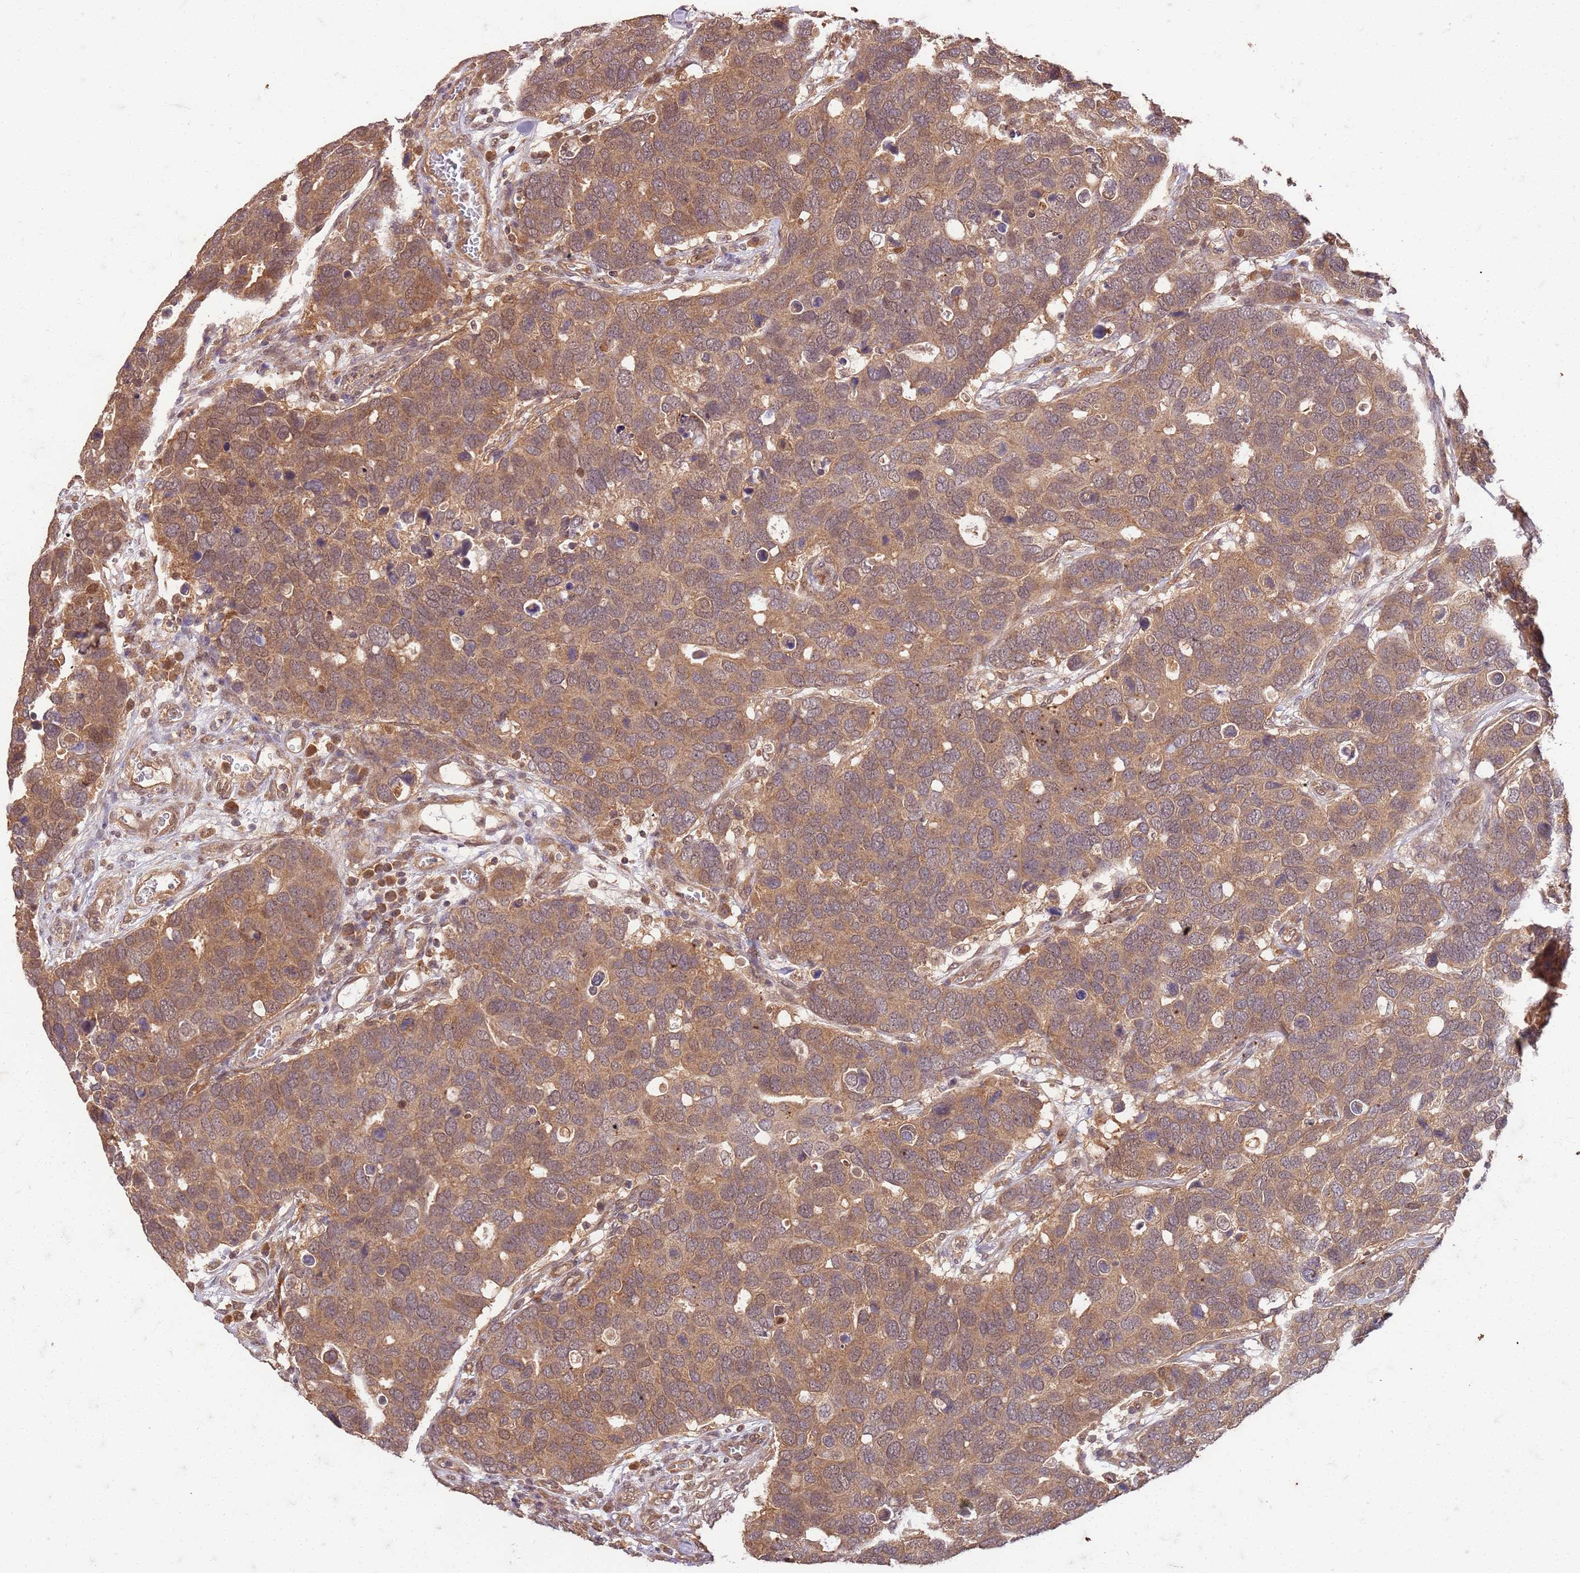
{"staining": {"intensity": "moderate", "quantity": ">75%", "location": "cytoplasmic/membranous,nuclear"}, "tissue": "breast cancer", "cell_type": "Tumor cells", "image_type": "cancer", "snomed": [{"axis": "morphology", "description": "Duct carcinoma"}, {"axis": "topography", "description": "Breast"}], "caption": "The immunohistochemical stain labels moderate cytoplasmic/membranous and nuclear positivity in tumor cells of breast cancer (invasive ductal carcinoma) tissue.", "gene": "UBE3A", "patient": {"sex": "female", "age": 83}}